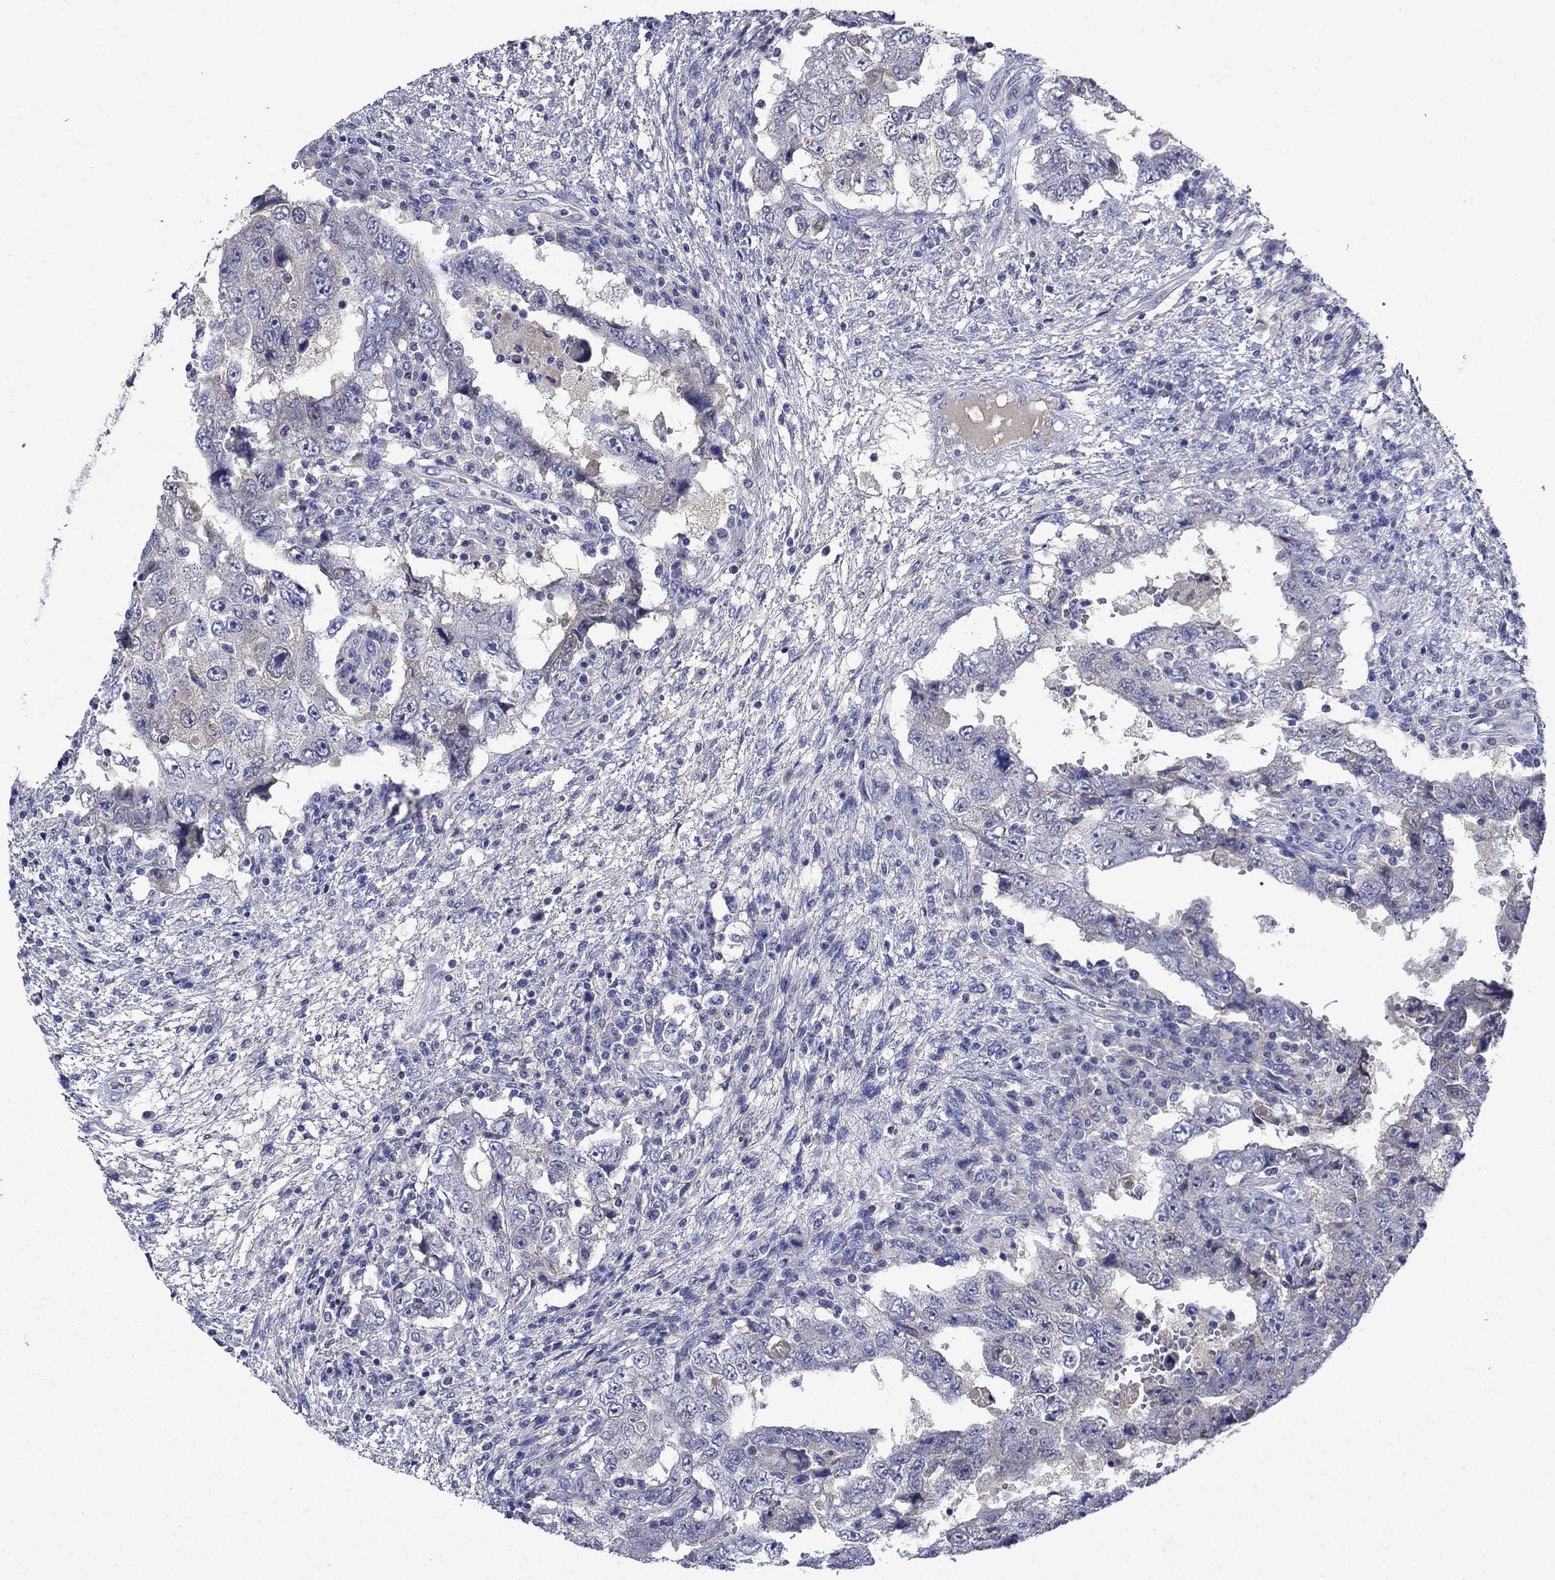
{"staining": {"intensity": "negative", "quantity": "none", "location": "none"}, "tissue": "testis cancer", "cell_type": "Tumor cells", "image_type": "cancer", "snomed": [{"axis": "morphology", "description": "Carcinoma, Embryonal, NOS"}, {"axis": "topography", "description": "Testis"}], "caption": "Immunohistochemistry of human testis embryonal carcinoma shows no expression in tumor cells.", "gene": "STAB2", "patient": {"sex": "male", "age": 26}}